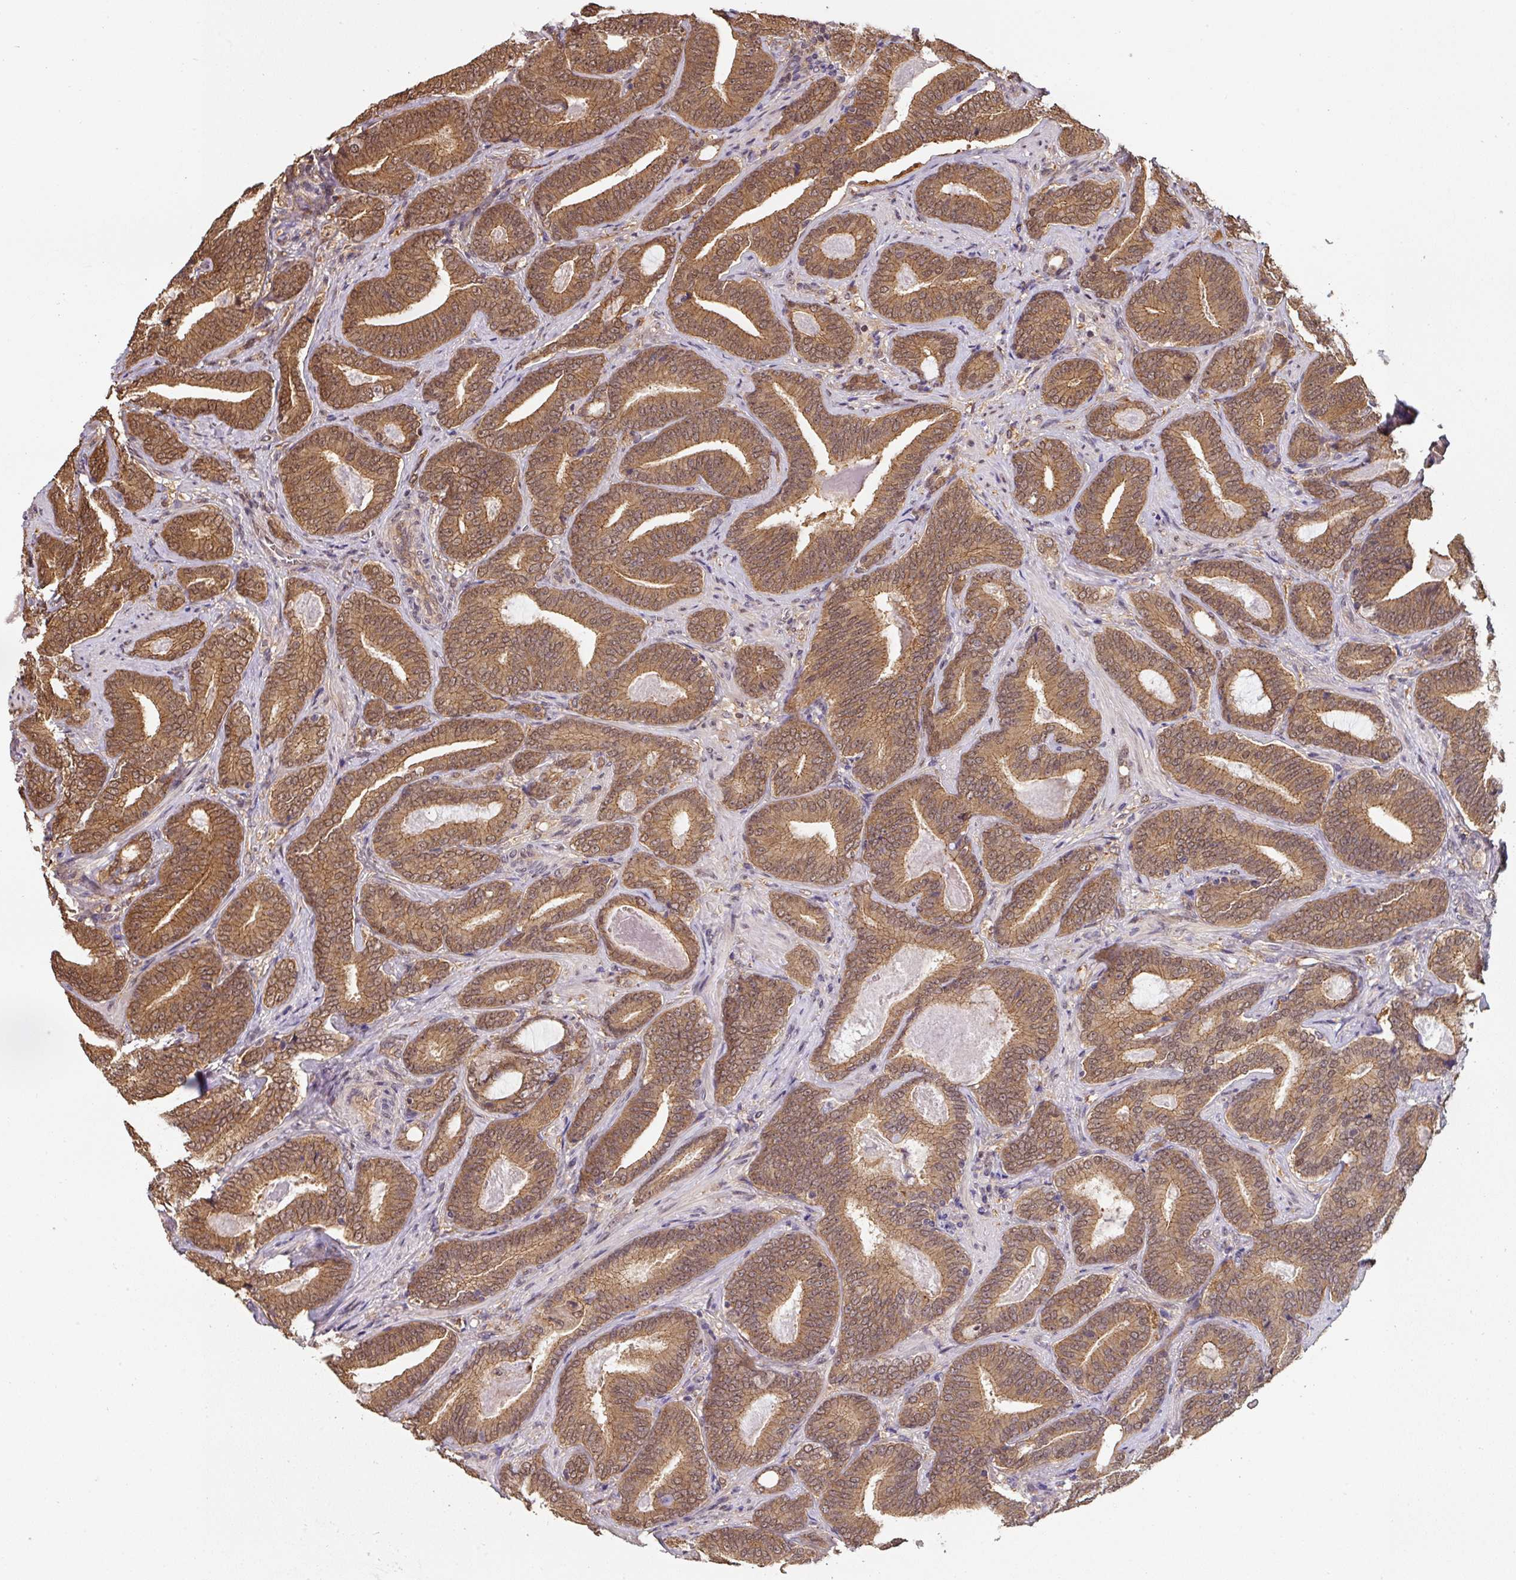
{"staining": {"intensity": "moderate", "quantity": ">75%", "location": "cytoplasmic/membranous,nuclear"}, "tissue": "prostate cancer", "cell_type": "Tumor cells", "image_type": "cancer", "snomed": [{"axis": "morphology", "description": "Adenocarcinoma, Low grade"}, {"axis": "topography", "description": "Prostate and seminal vesicle, NOS"}], "caption": "Prostate cancer stained with immunohistochemistry exhibits moderate cytoplasmic/membranous and nuclear staining in approximately >75% of tumor cells.", "gene": "ST13", "patient": {"sex": "male", "age": 61}}